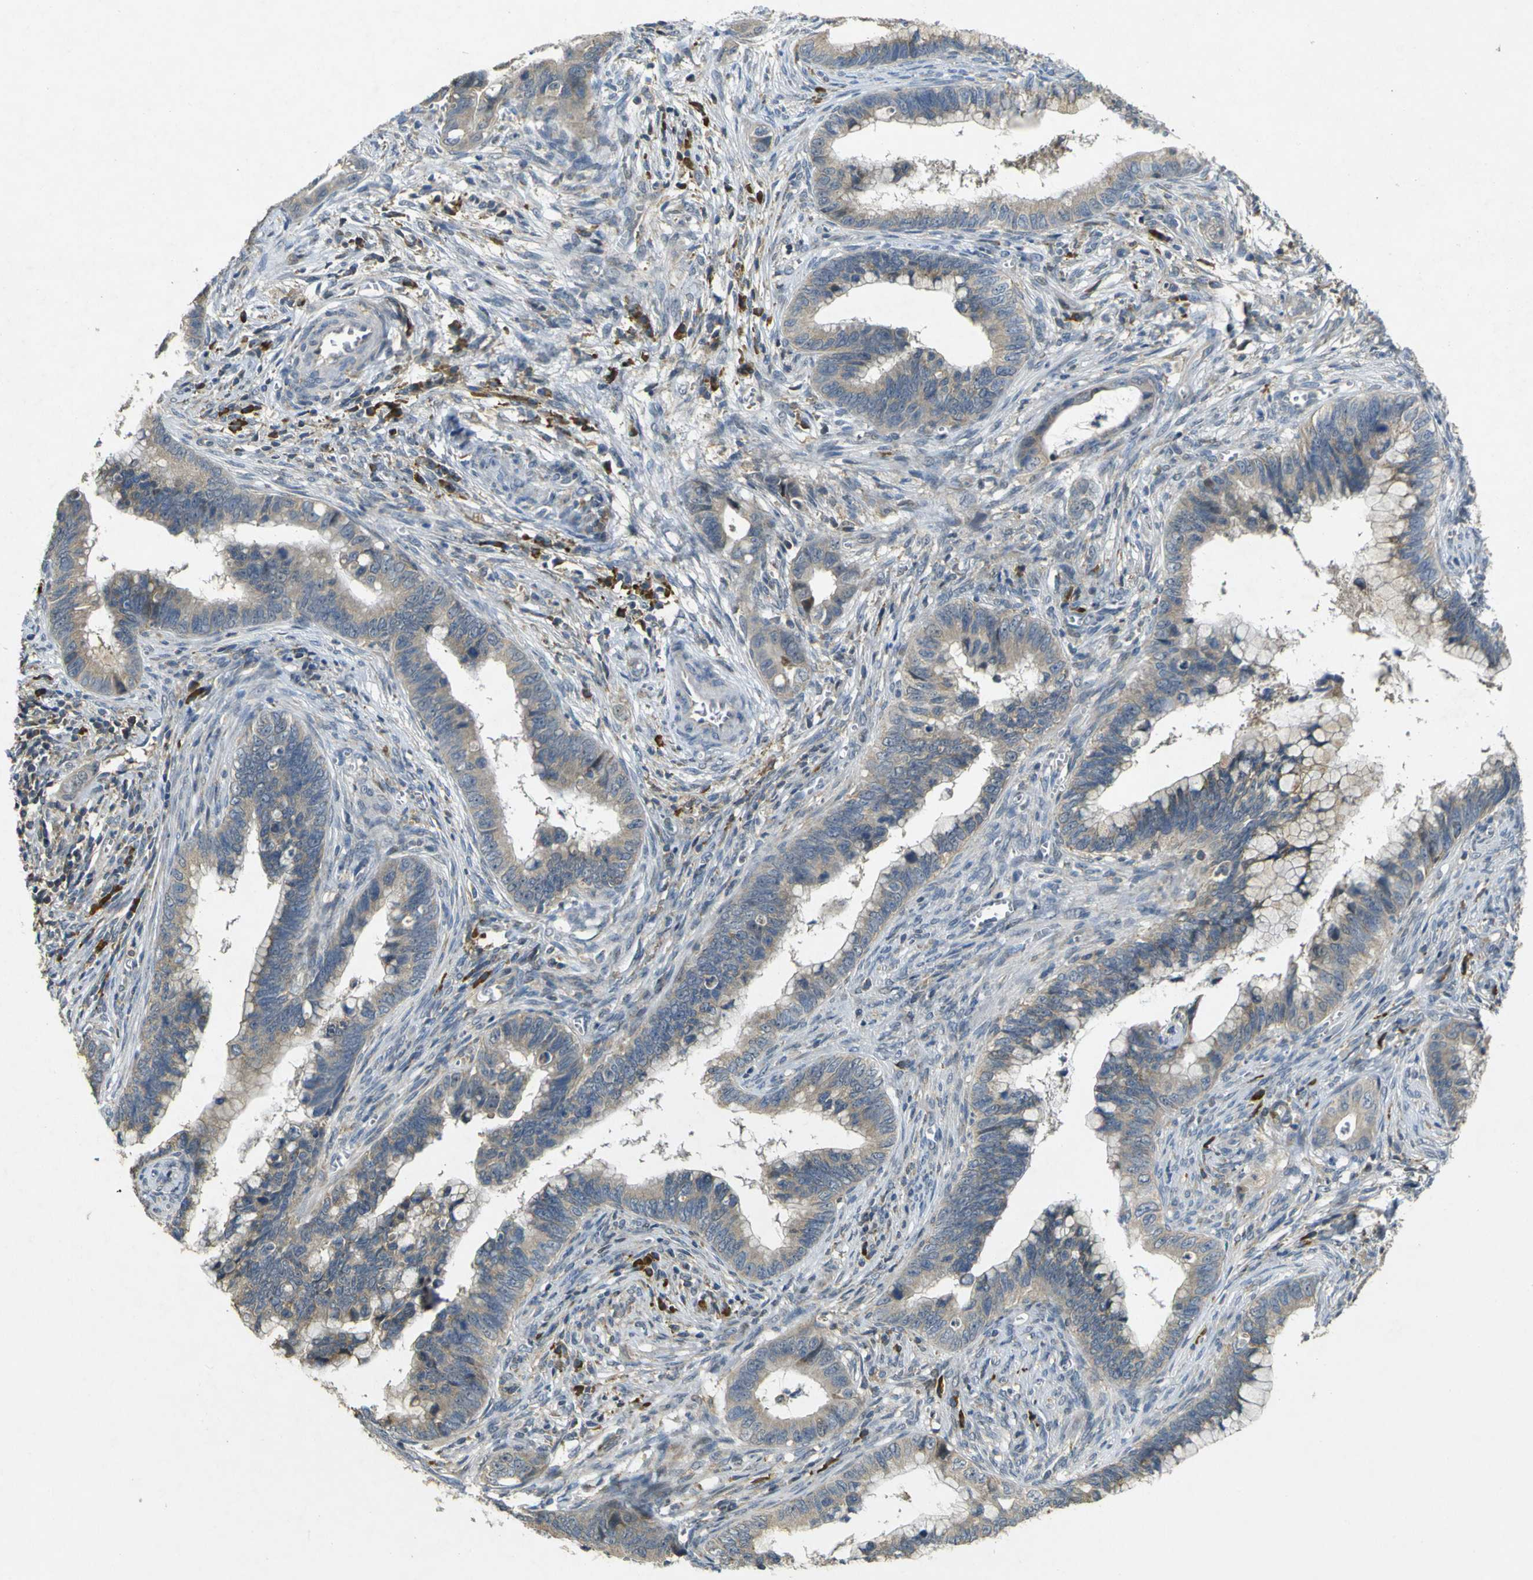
{"staining": {"intensity": "weak", "quantity": ">75%", "location": "cytoplasmic/membranous"}, "tissue": "cervical cancer", "cell_type": "Tumor cells", "image_type": "cancer", "snomed": [{"axis": "morphology", "description": "Adenocarcinoma, NOS"}, {"axis": "topography", "description": "Cervix"}], "caption": "High-magnification brightfield microscopy of cervical adenocarcinoma stained with DAB (3,3'-diaminobenzidine) (brown) and counterstained with hematoxylin (blue). tumor cells exhibit weak cytoplasmic/membranous expression is present in approximately>75% of cells. Ihc stains the protein of interest in brown and the nuclei are stained blue.", "gene": "MAGI2", "patient": {"sex": "female", "age": 44}}